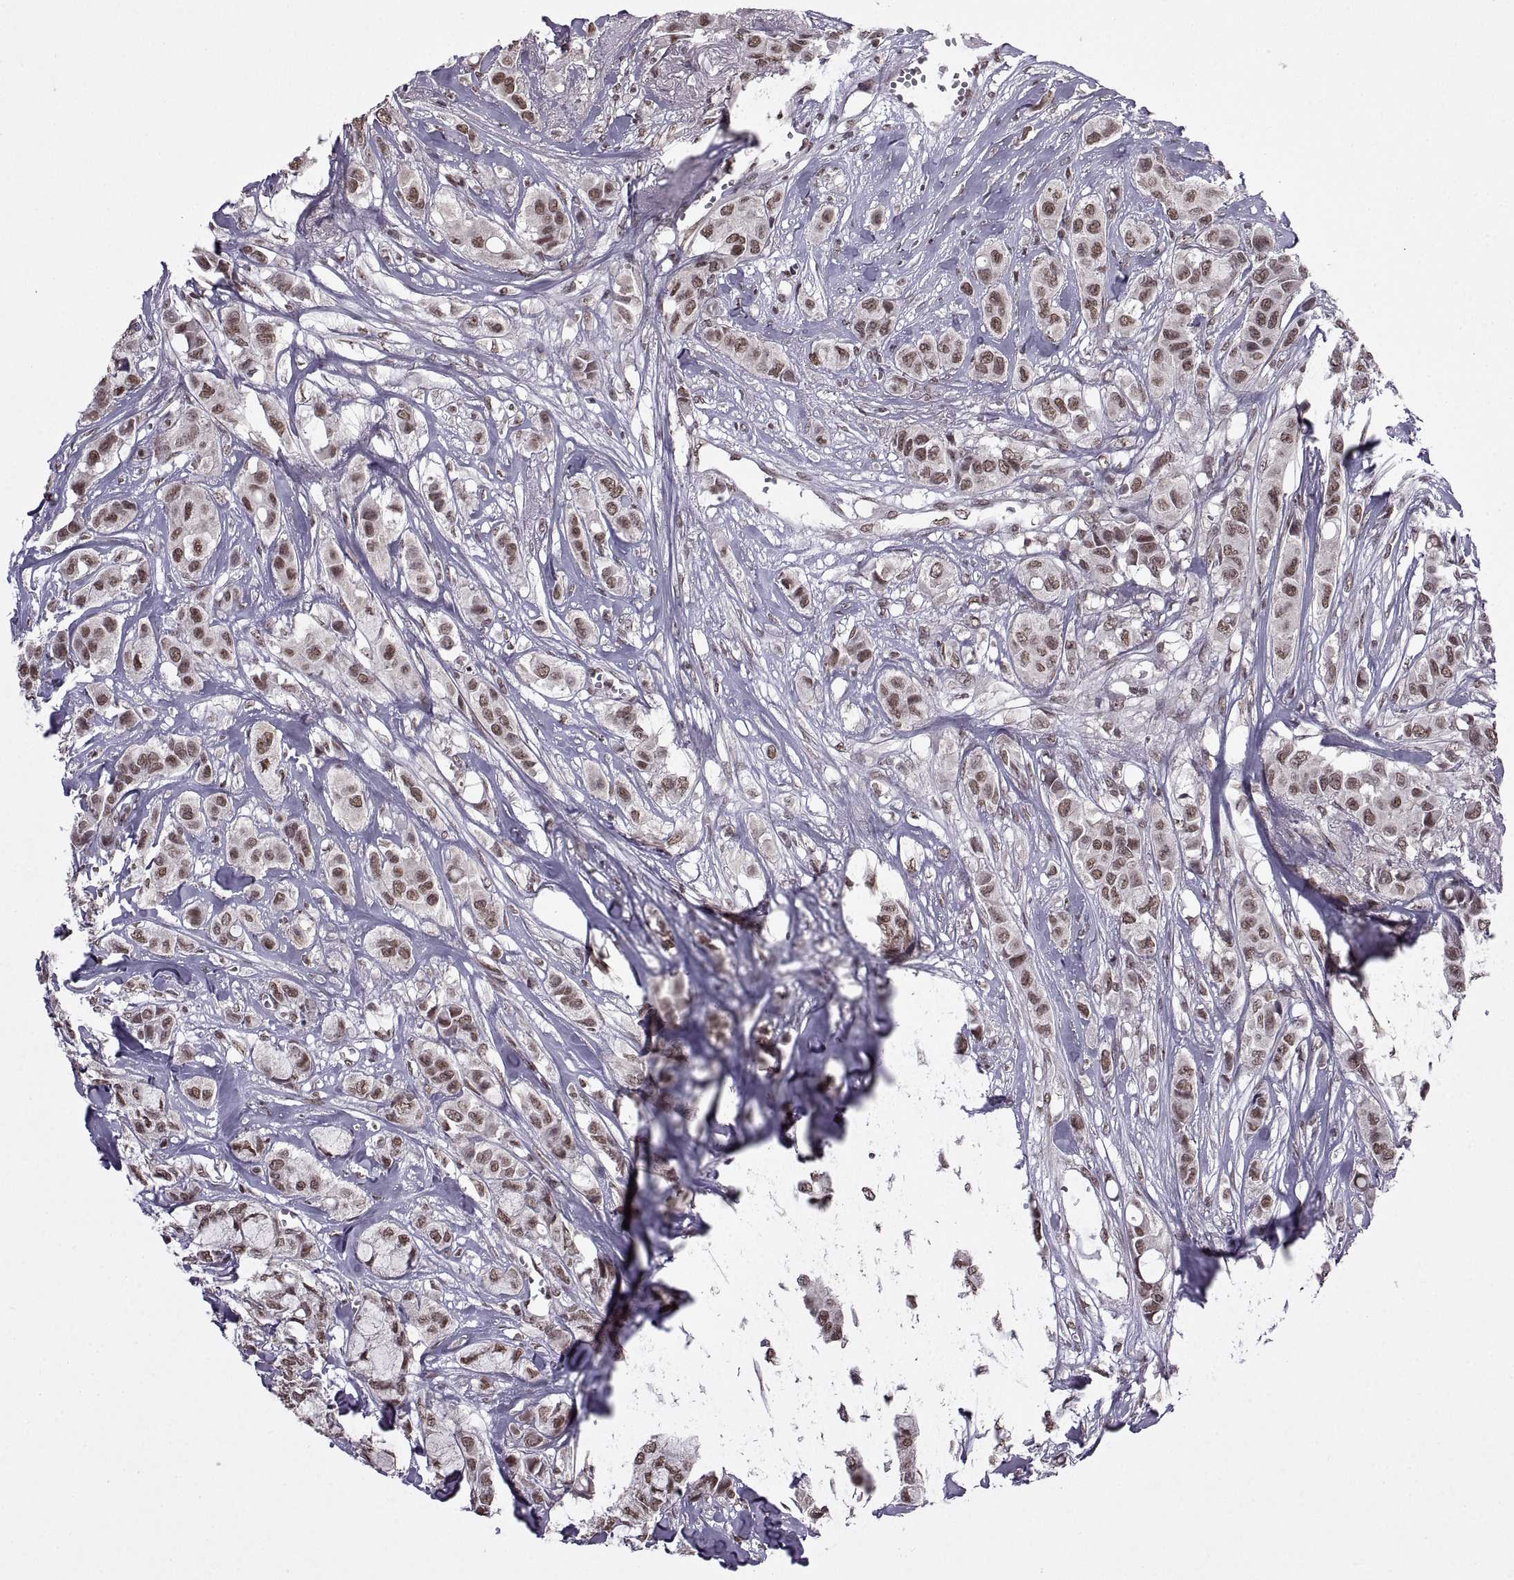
{"staining": {"intensity": "moderate", "quantity": ">75%", "location": "nuclear"}, "tissue": "breast cancer", "cell_type": "Tumor cells", "image_type": "cancer", "snomed": [{"axis": "morphology", "description": "Duct carcinoma"}, {"axis": "topography", "description": "Breast"}], "caption": "There is medium levels of moderate nuclear staining in tumor cells of breast invasive ductal carcinoma, as demonstrated by immunohistochemical staining (brown color).", "gene": "INTS3", "patient": {"sex": "female", "age": 85}}